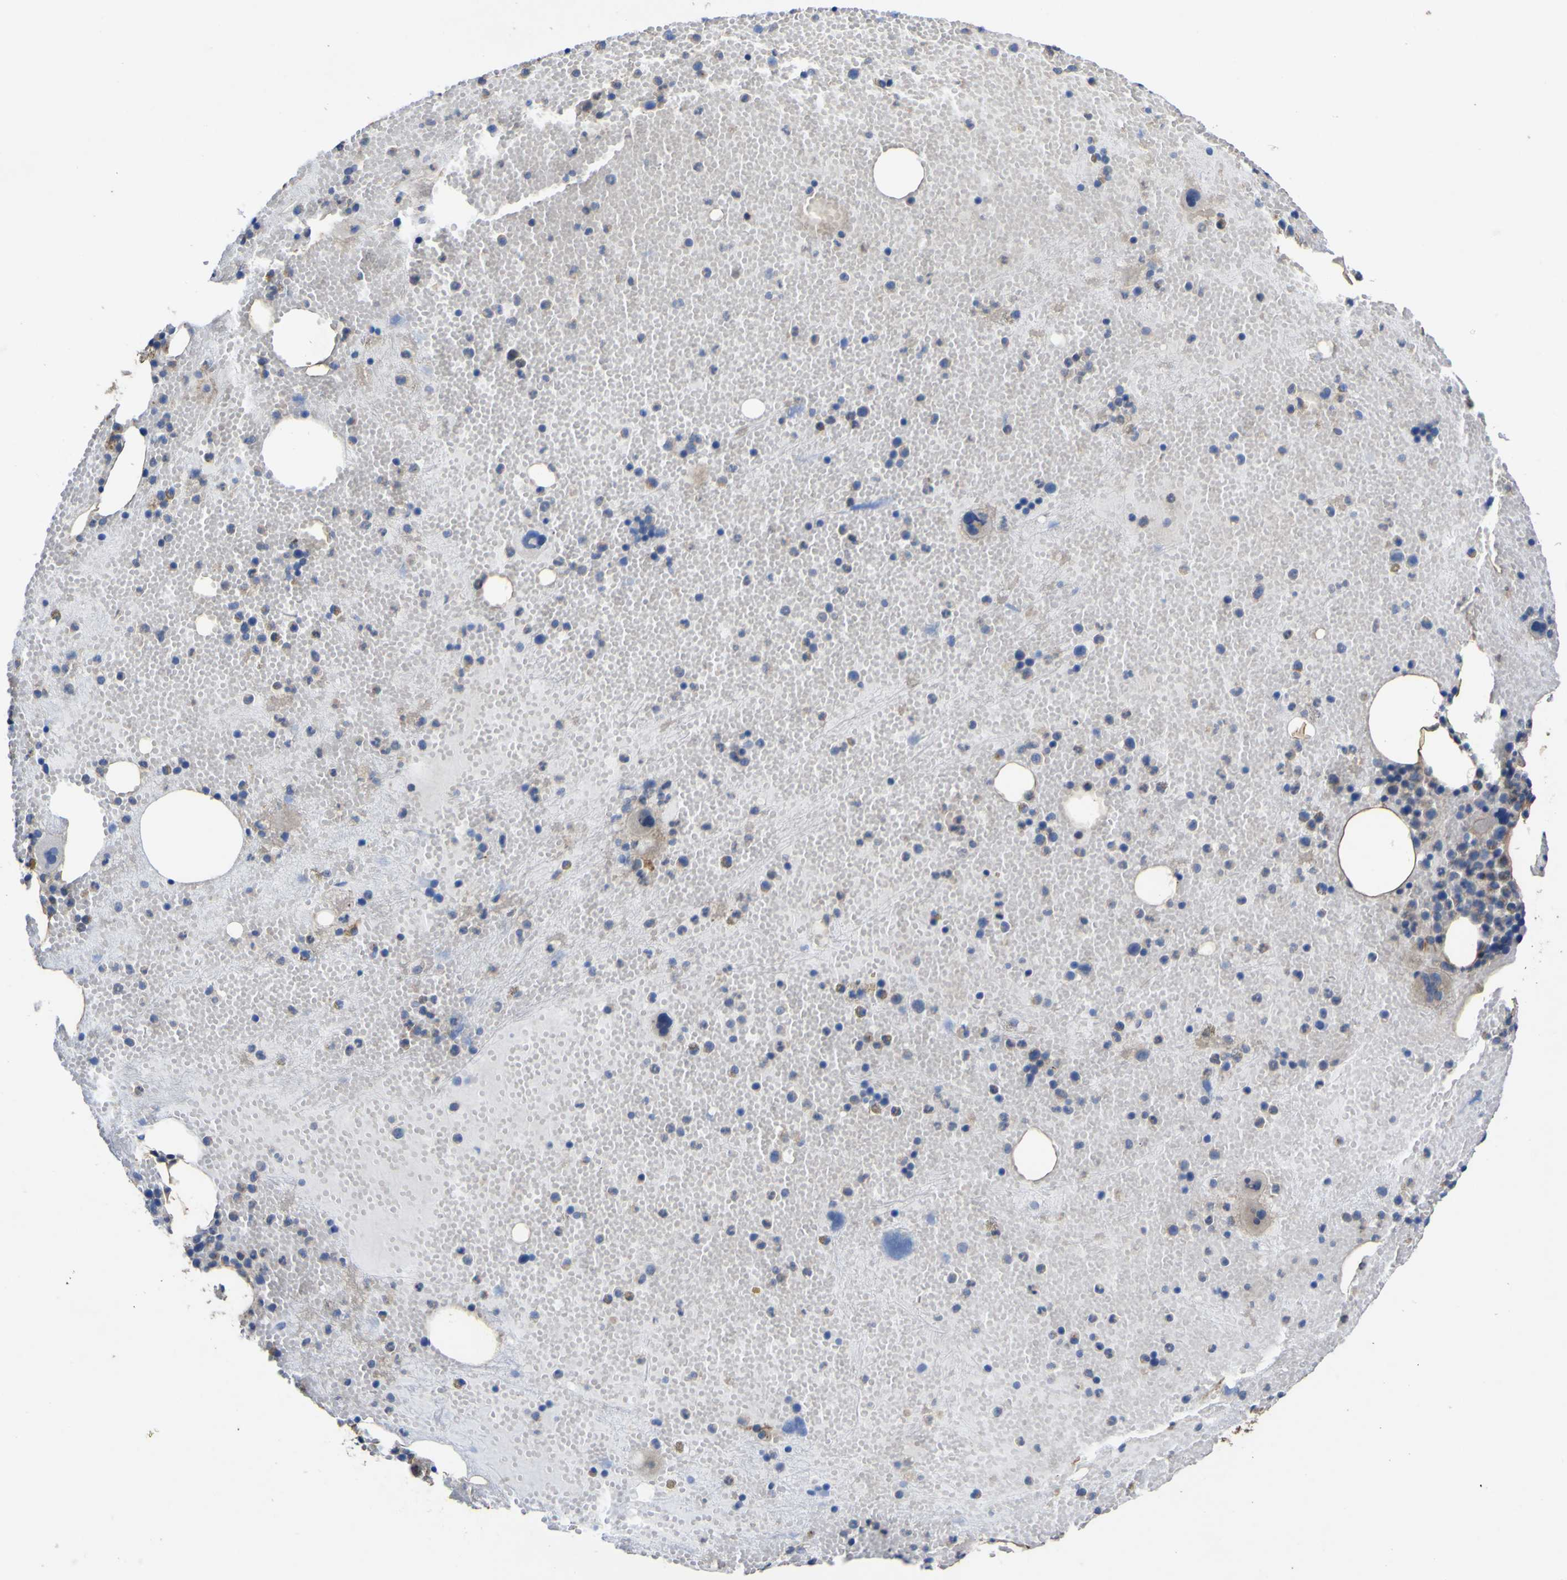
{"staining": {"intensity": "moderate", "quantity": "25%-75%", "location": "cytoplasmic/membranous"}, "tissue": "bone marrow", "cell_type": "Hematopoietic cells", "image_type": "normal", "snomed": [{"axis": "morphology", "description": "Normal tissue, NOS"}, {"axis": "morphology", "description": "Inflammation, NOS"}, {"axis": "topography", "description": "Bone marrow"}], "caption": "Brown immunohistochemical staining in unremarkable human bone marrow exhibits moderate cytoplasmic/membranous positivity in approximately 25%-75% of hematopoietic cells.", "gene": "TNFSF15", "patient": {"sex": "male", "age": 43}}